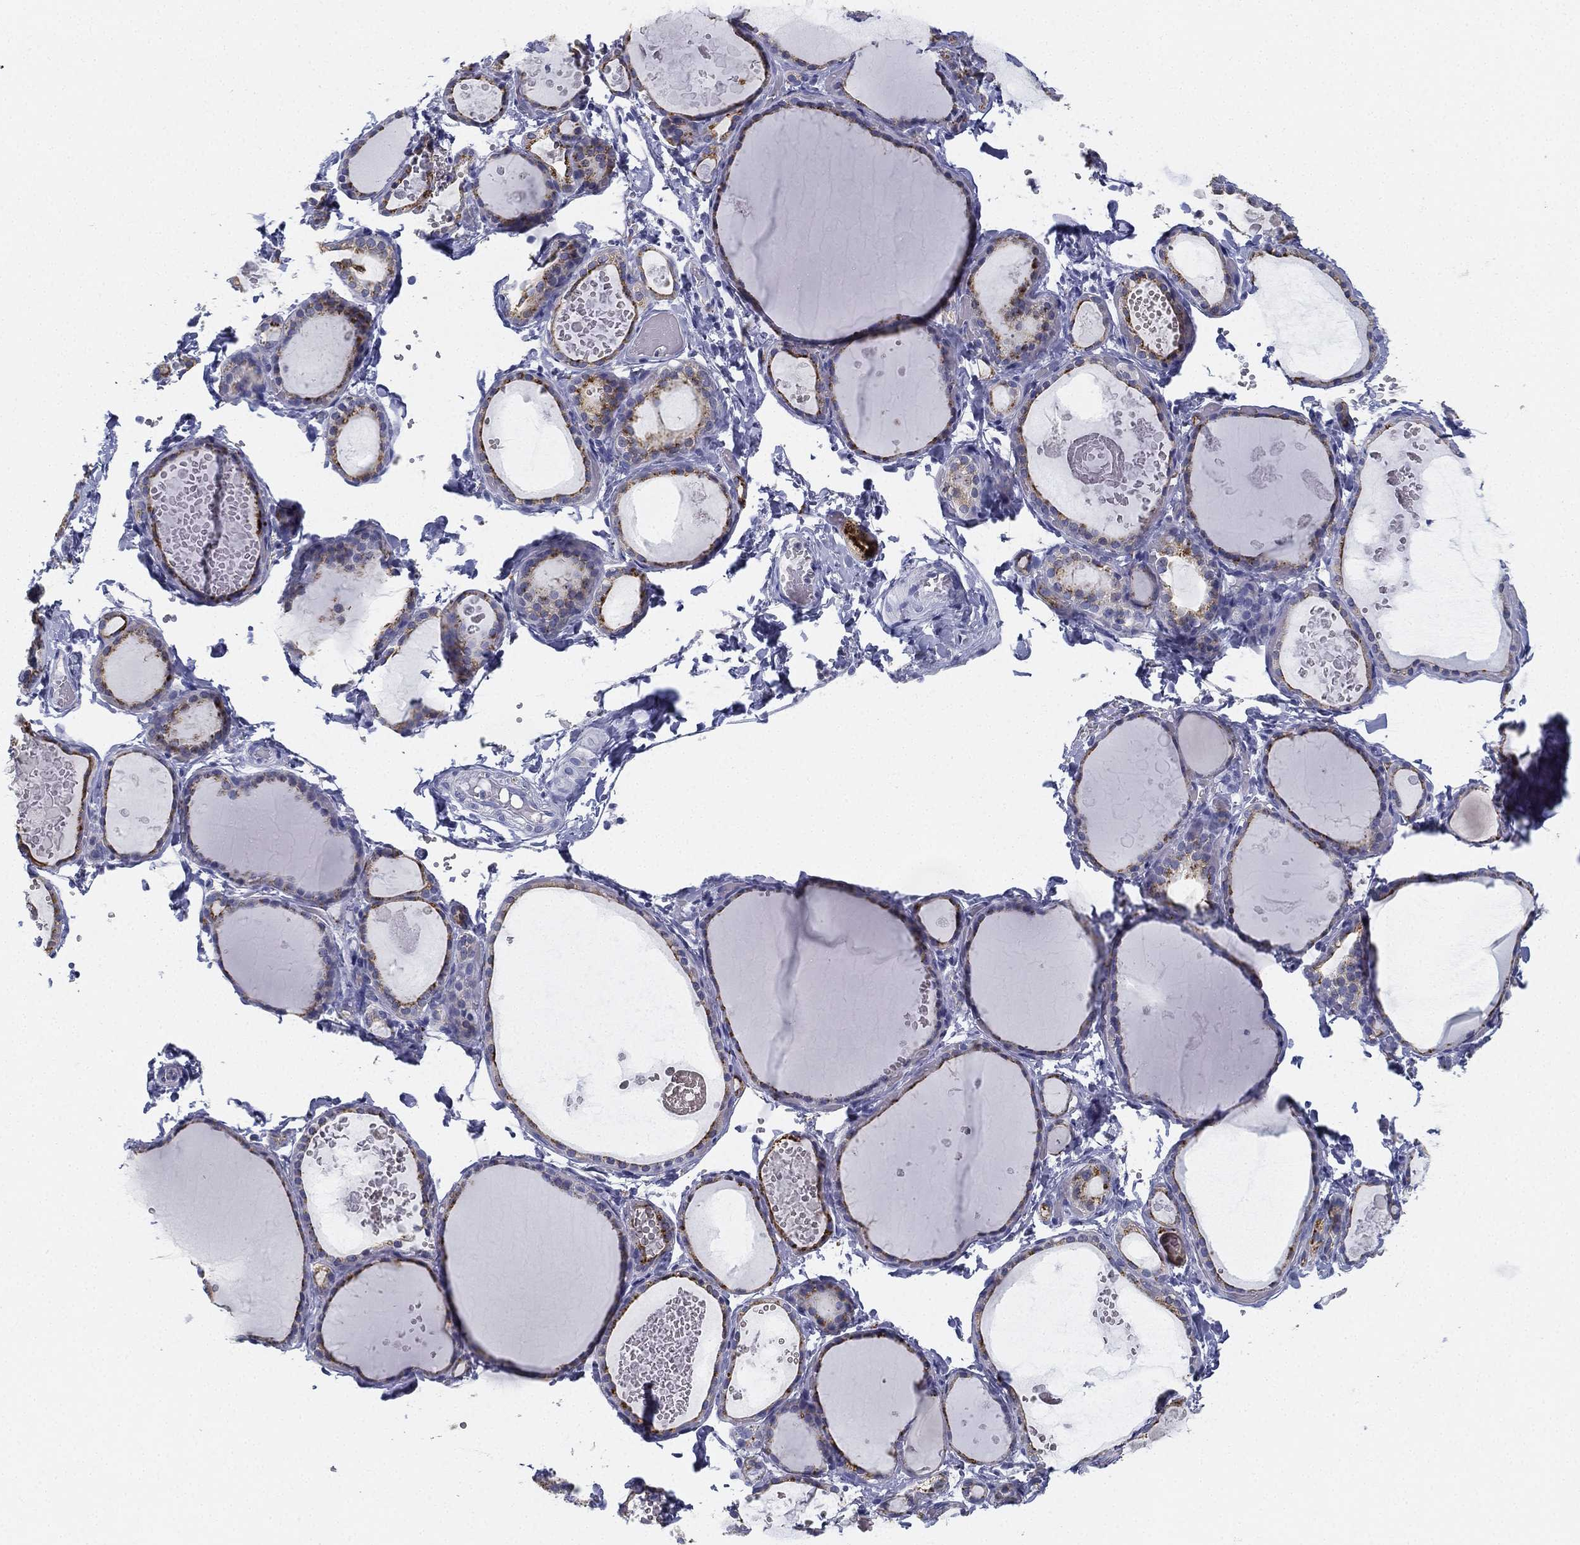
{"staining": {"intensity": "moderate", "quantity": "25%-75%", "location": "cytoplasmic/membranous"}, "tissue": "thyroid gland", "cell_type": "Glandular cells", "image_type": "normal", "snomed": [{"axis": "morphology", "description": "Normal tissue, NOS"}, {"axis": "topography", "description": "Thyroid gland"}], "caption": "A medium amount of moderate cytoplasmic/membranous staining is present in about 25%-75% of glandular cells in benign thyroid gland.", "gene": "NPC2", "patient": {"sex": "female", "age": 56}}